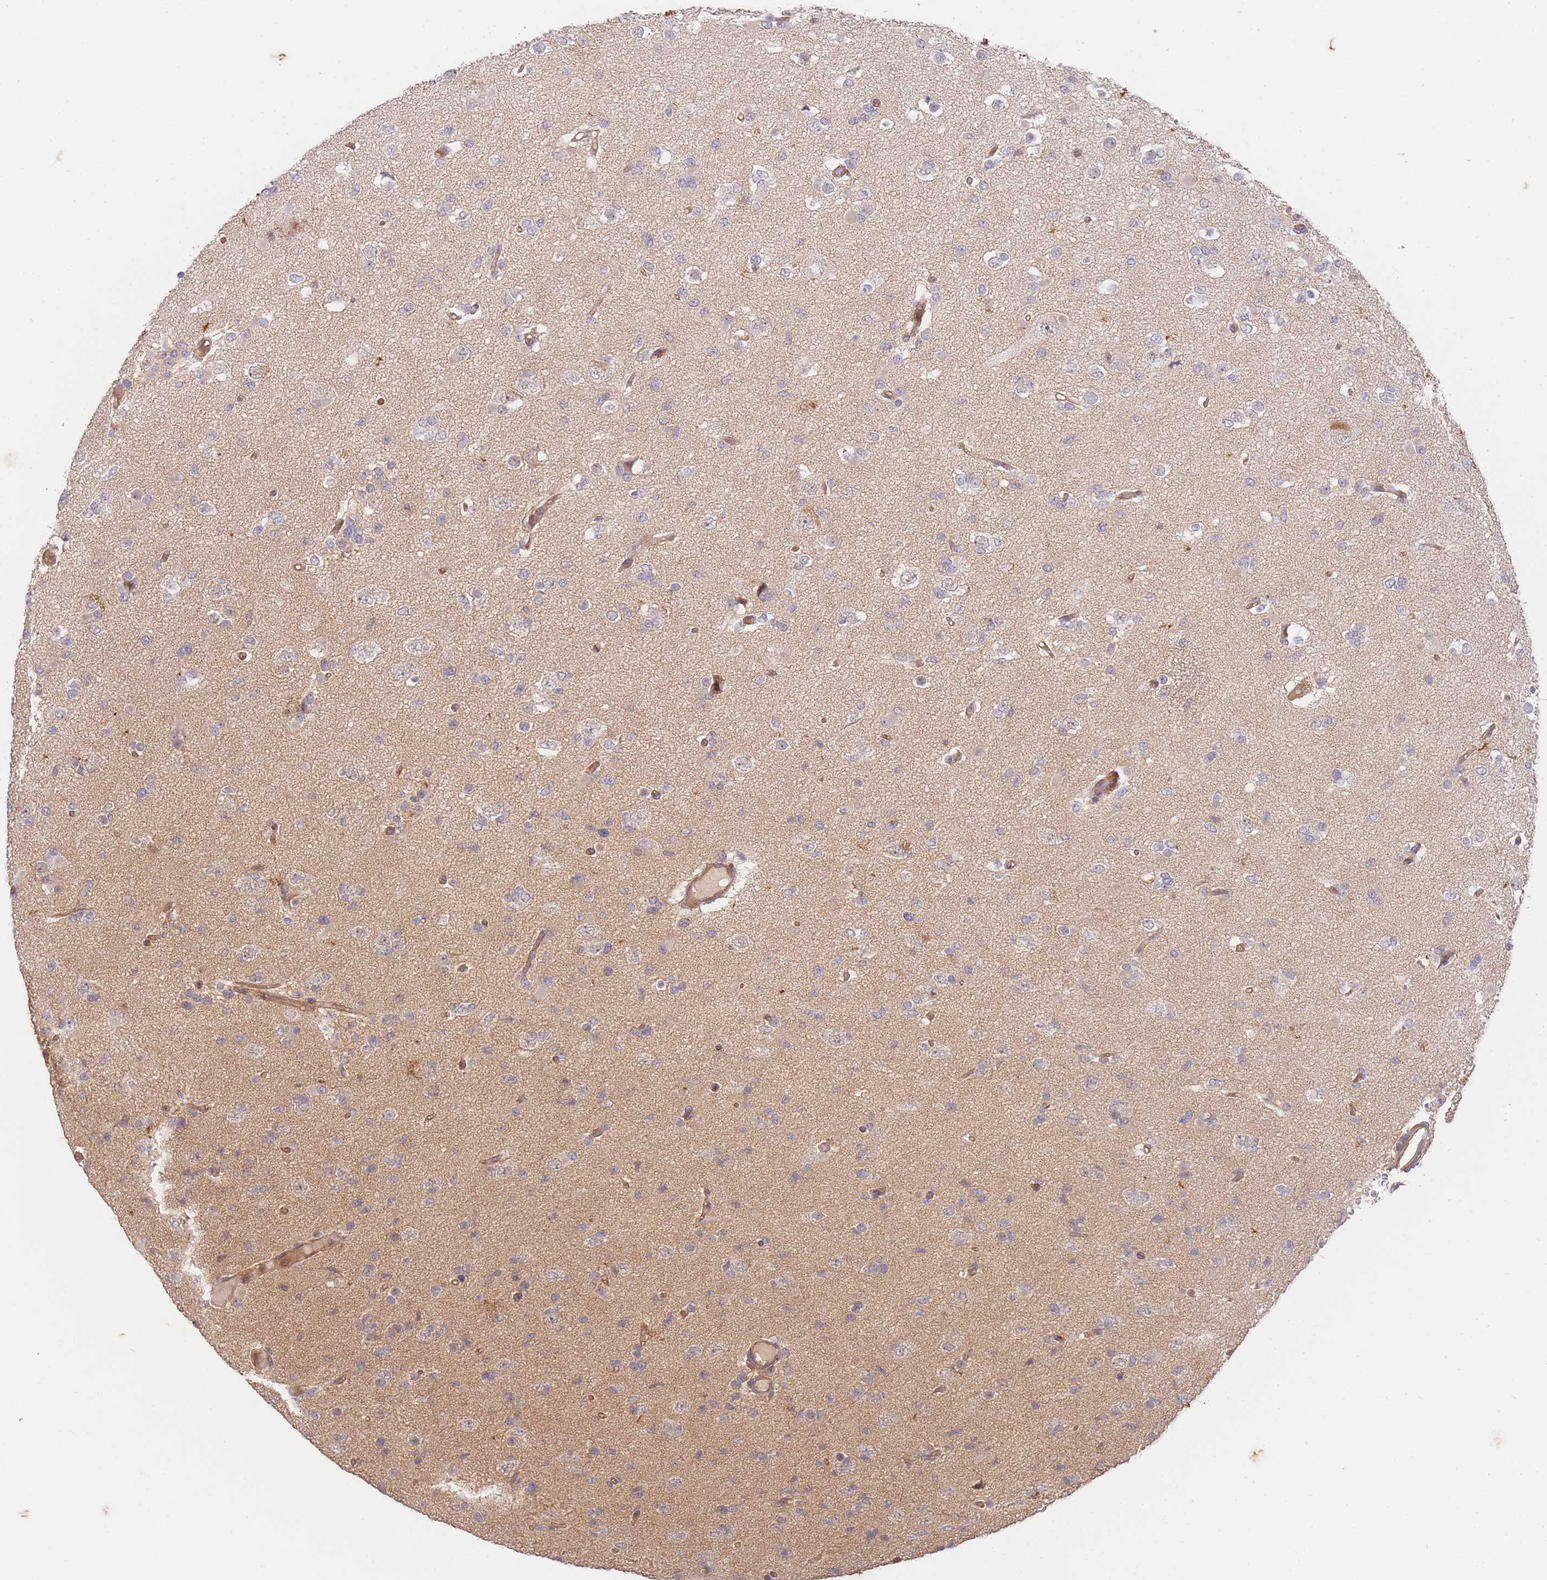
{"staining": {"intensity": "negative", "quantity": "none", "location": "none"}, "tissue": "glioma", "cell_type": "Tumor cells", "image_type": "cancer", "snomed": [{"axis": "morphology", "description": "Glioma, malignant, Low grade"}, {"axis": "topography", "description": "Brain"}], "caption": "This is a histopathology image of immunohistochemistry (IHC) staining of glioma, which shows no expression in tumor cells.", "gene": "ST8SIA4", "patient": {"sex": "female", "age": 22}}